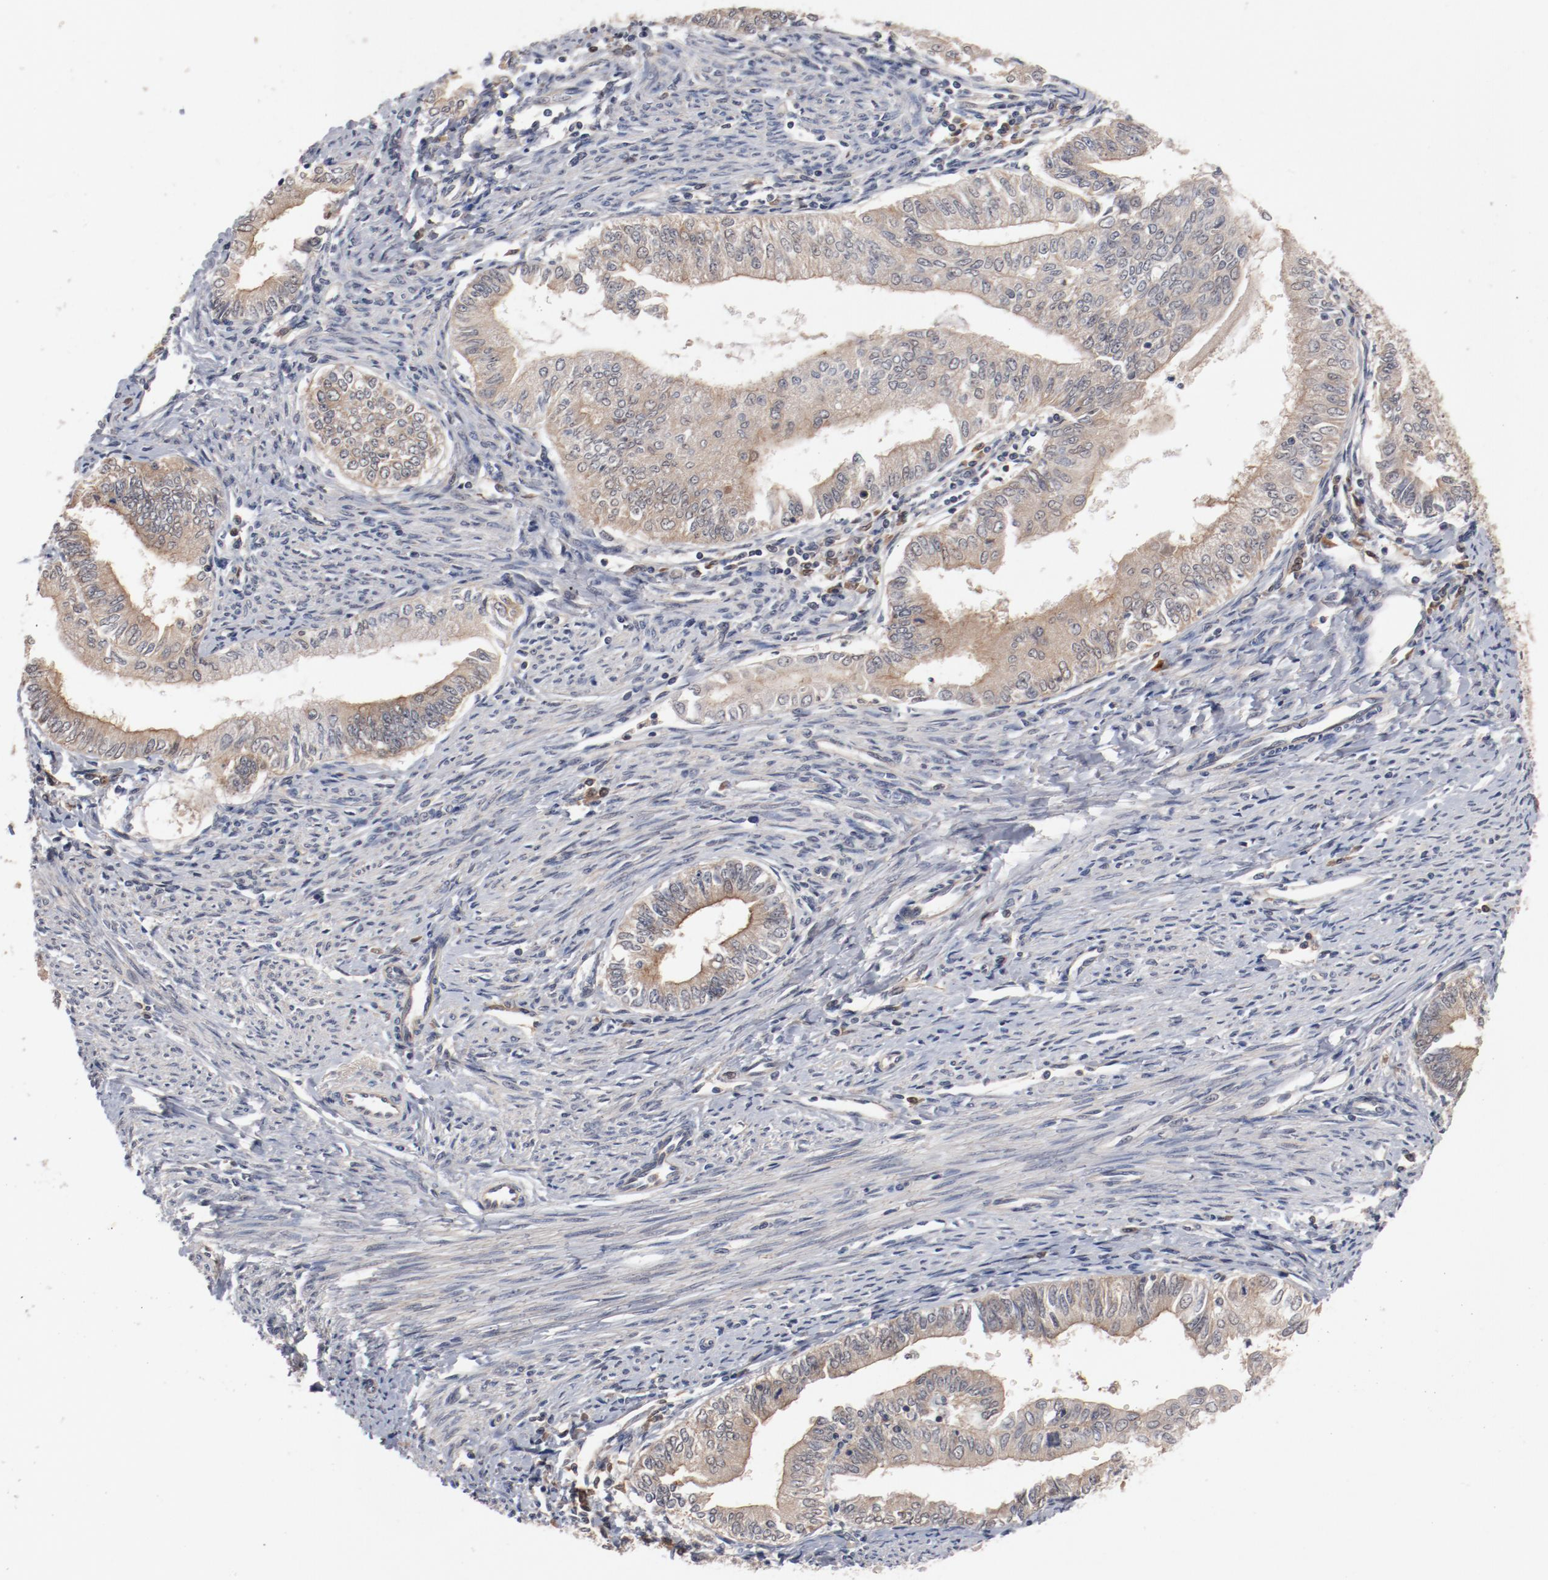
{"staining": {"intensity": "negative", "quantity": "none", "location": "none"}, "tissue": "endometrial cancer", "cell_type": "Tumor cells", "image_type": "cancer", "snomed": [{"axis": "morphology", "description": "Adenocarcinoma, NOS"}, {"axis": "topography", "description": "Endometrium"}], "caption": "A high-resolution micrograph shows immunohistochemistry staining of adenocarcinoma (endometrial), which demonstrates no significant staining in tumor cells.", "gene": "PITPNM2", "patient": {"sex": "female", "age": 66}}